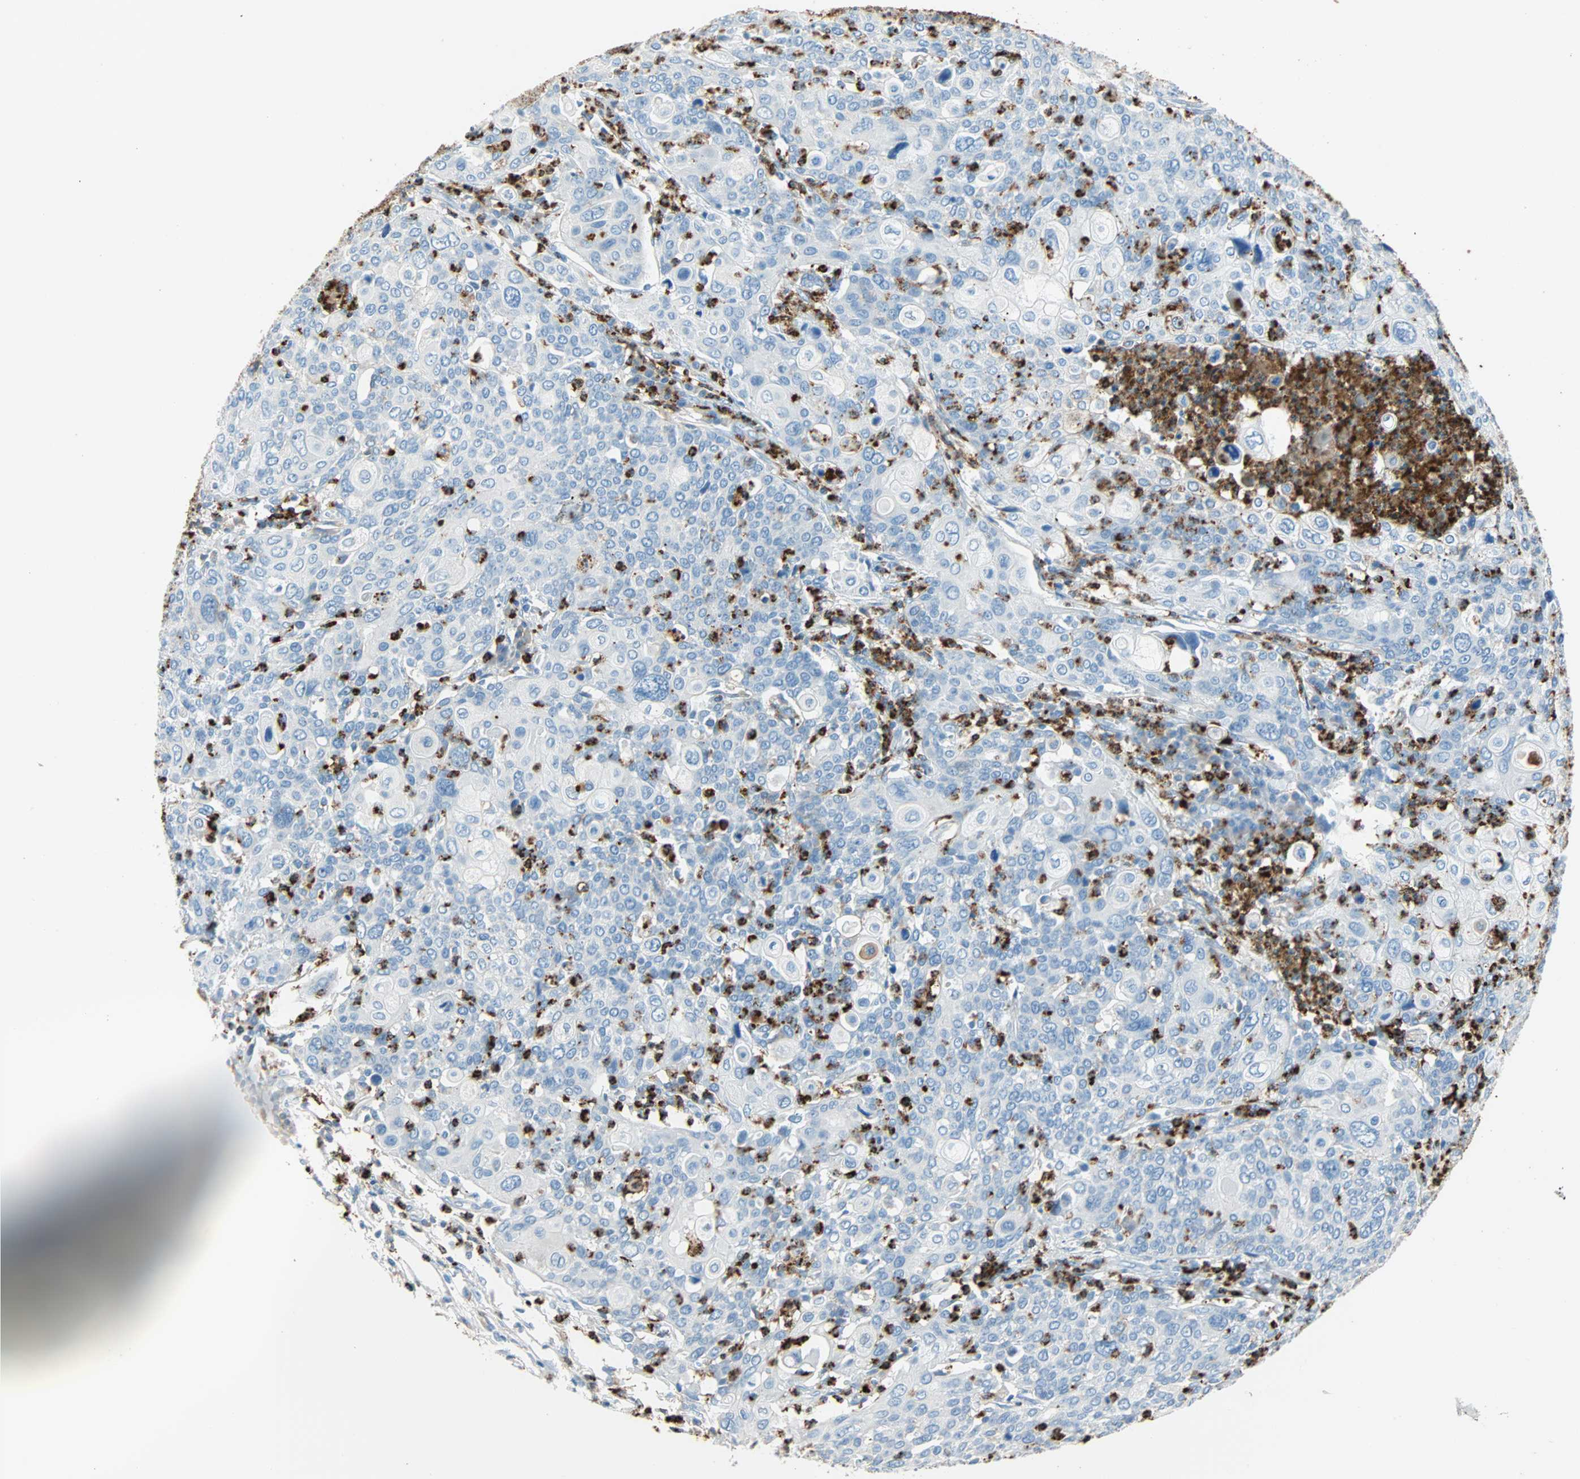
{"staining": {"intensity": "negative", "quantity": "none", "location": "none"}, "tissue": "cervical cancer", "cell_type": "Tumor cells", "image_type": "cancer", "snomed": [{"axis": "morphology", "description": "Squamous cell carcinoma, NOS"}, {"axis": "topography", "description": "Cervix"}], "caption": "Tumor cells show no significant protein expression in cervical cancer. (DAB (3,3'-diaminobenzidine) immunohistochemistry with hematoxylin counter stain).", "gene": "CLEC4A", "patient": {"sex": "female", "age": 40}}